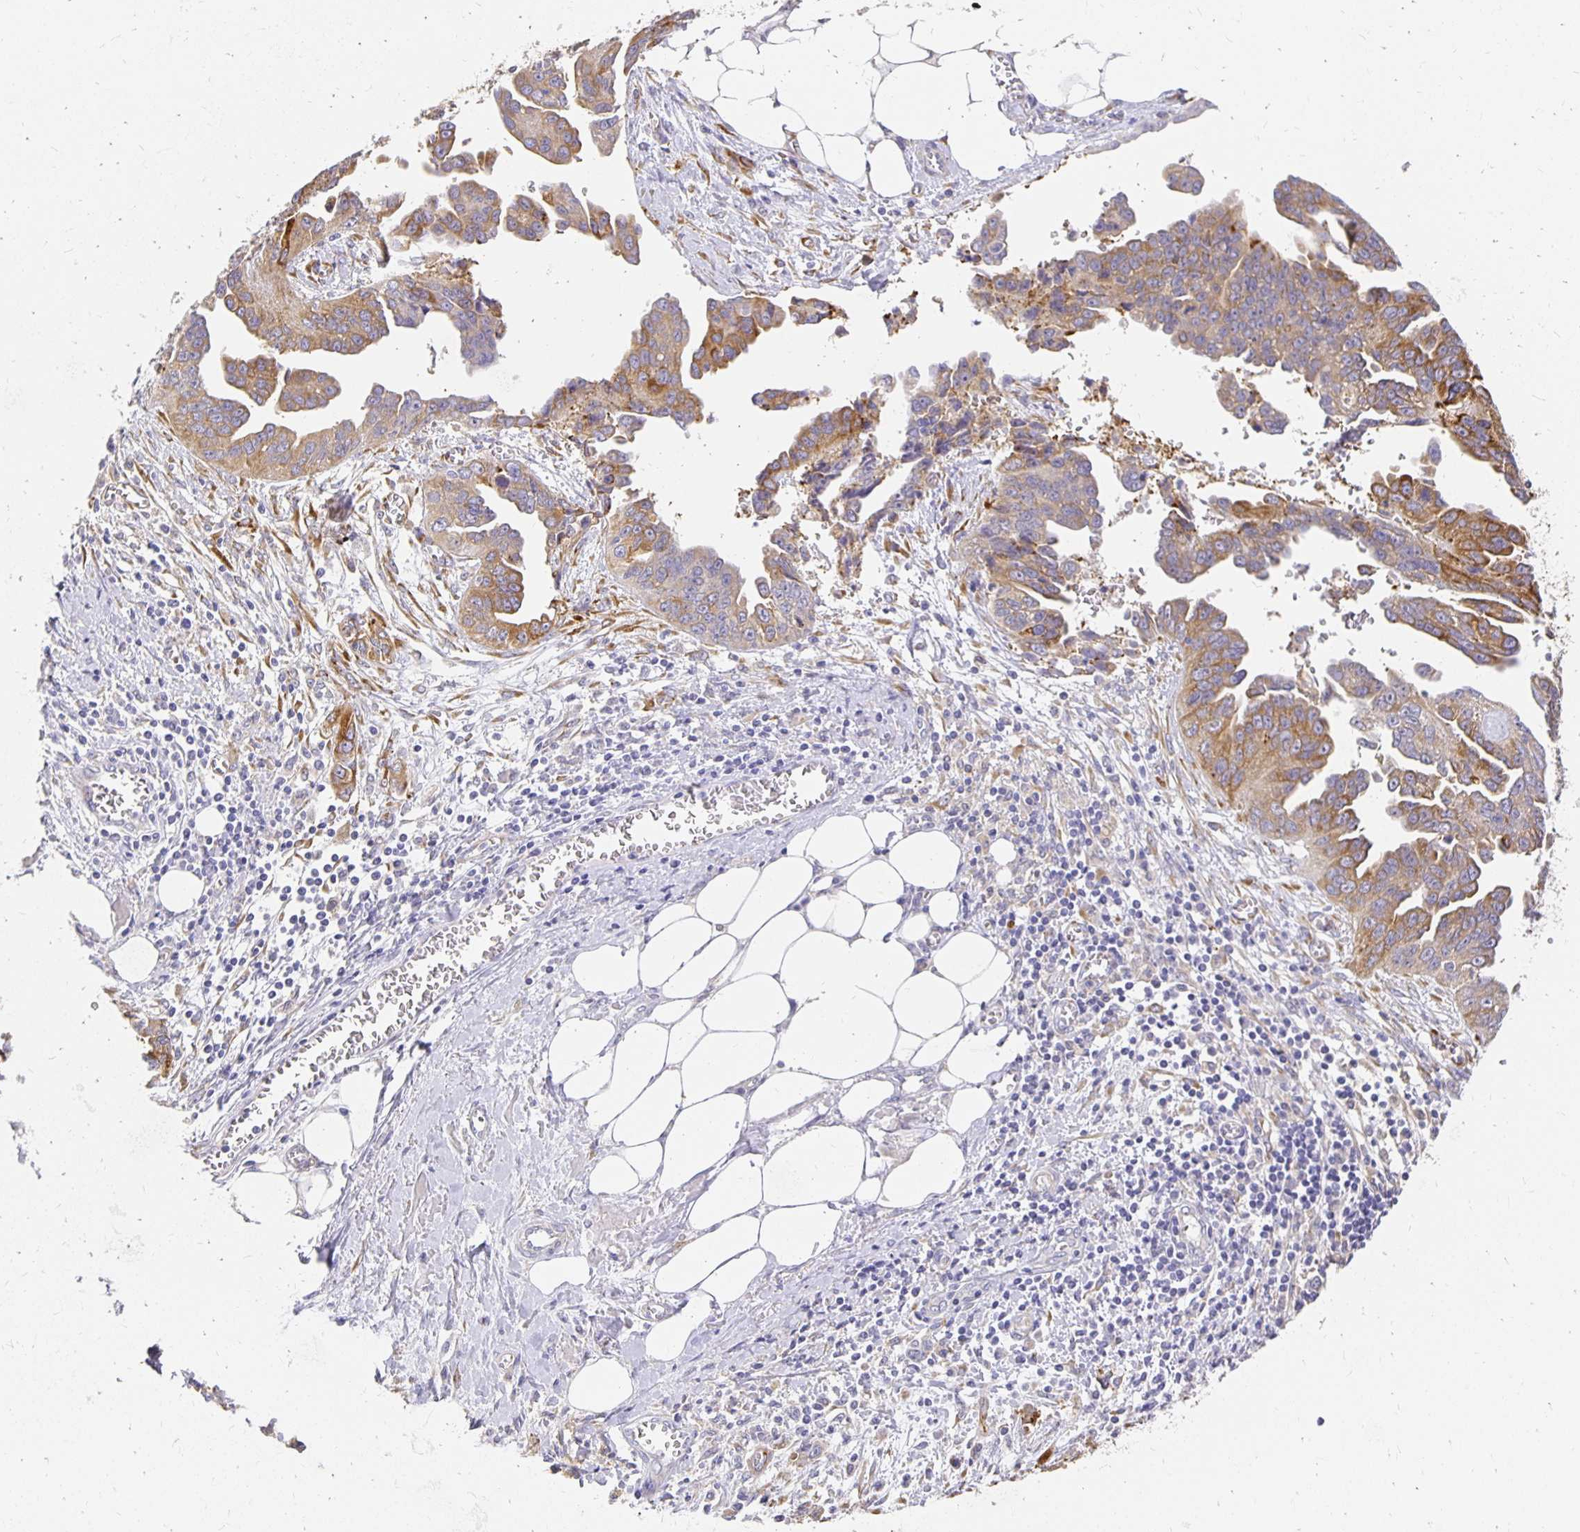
{"staining": {"intensity": "moderate", "quantity": "25%-75%", "location": "cytoplasmic/membranous"}, "tissue": "ovarian cancer", "cell_type": "Tumor cells", "image_type": "cancer", "snomed": [{"axis": "morphology", "description": "Cystadenocarcinoma, serous, NOS"}, {"axis": "topography", "description": "Ovary"}], "caption": "Immunohistochemical staining of serous cystadenocarcinoma (ovarian) shows medium levels of moderate cytoplasmic/membranous protein positivity in about 25%-75% of tumor cells. The protein of interest is stained brown, and the nuclei are stained in blue (DAB (3,3'-diaminobenzidine) IHC with brightfield microscopy, high magnification).", "gene": "PLOD1", "patient": {"sex": "female", "age": 75}}